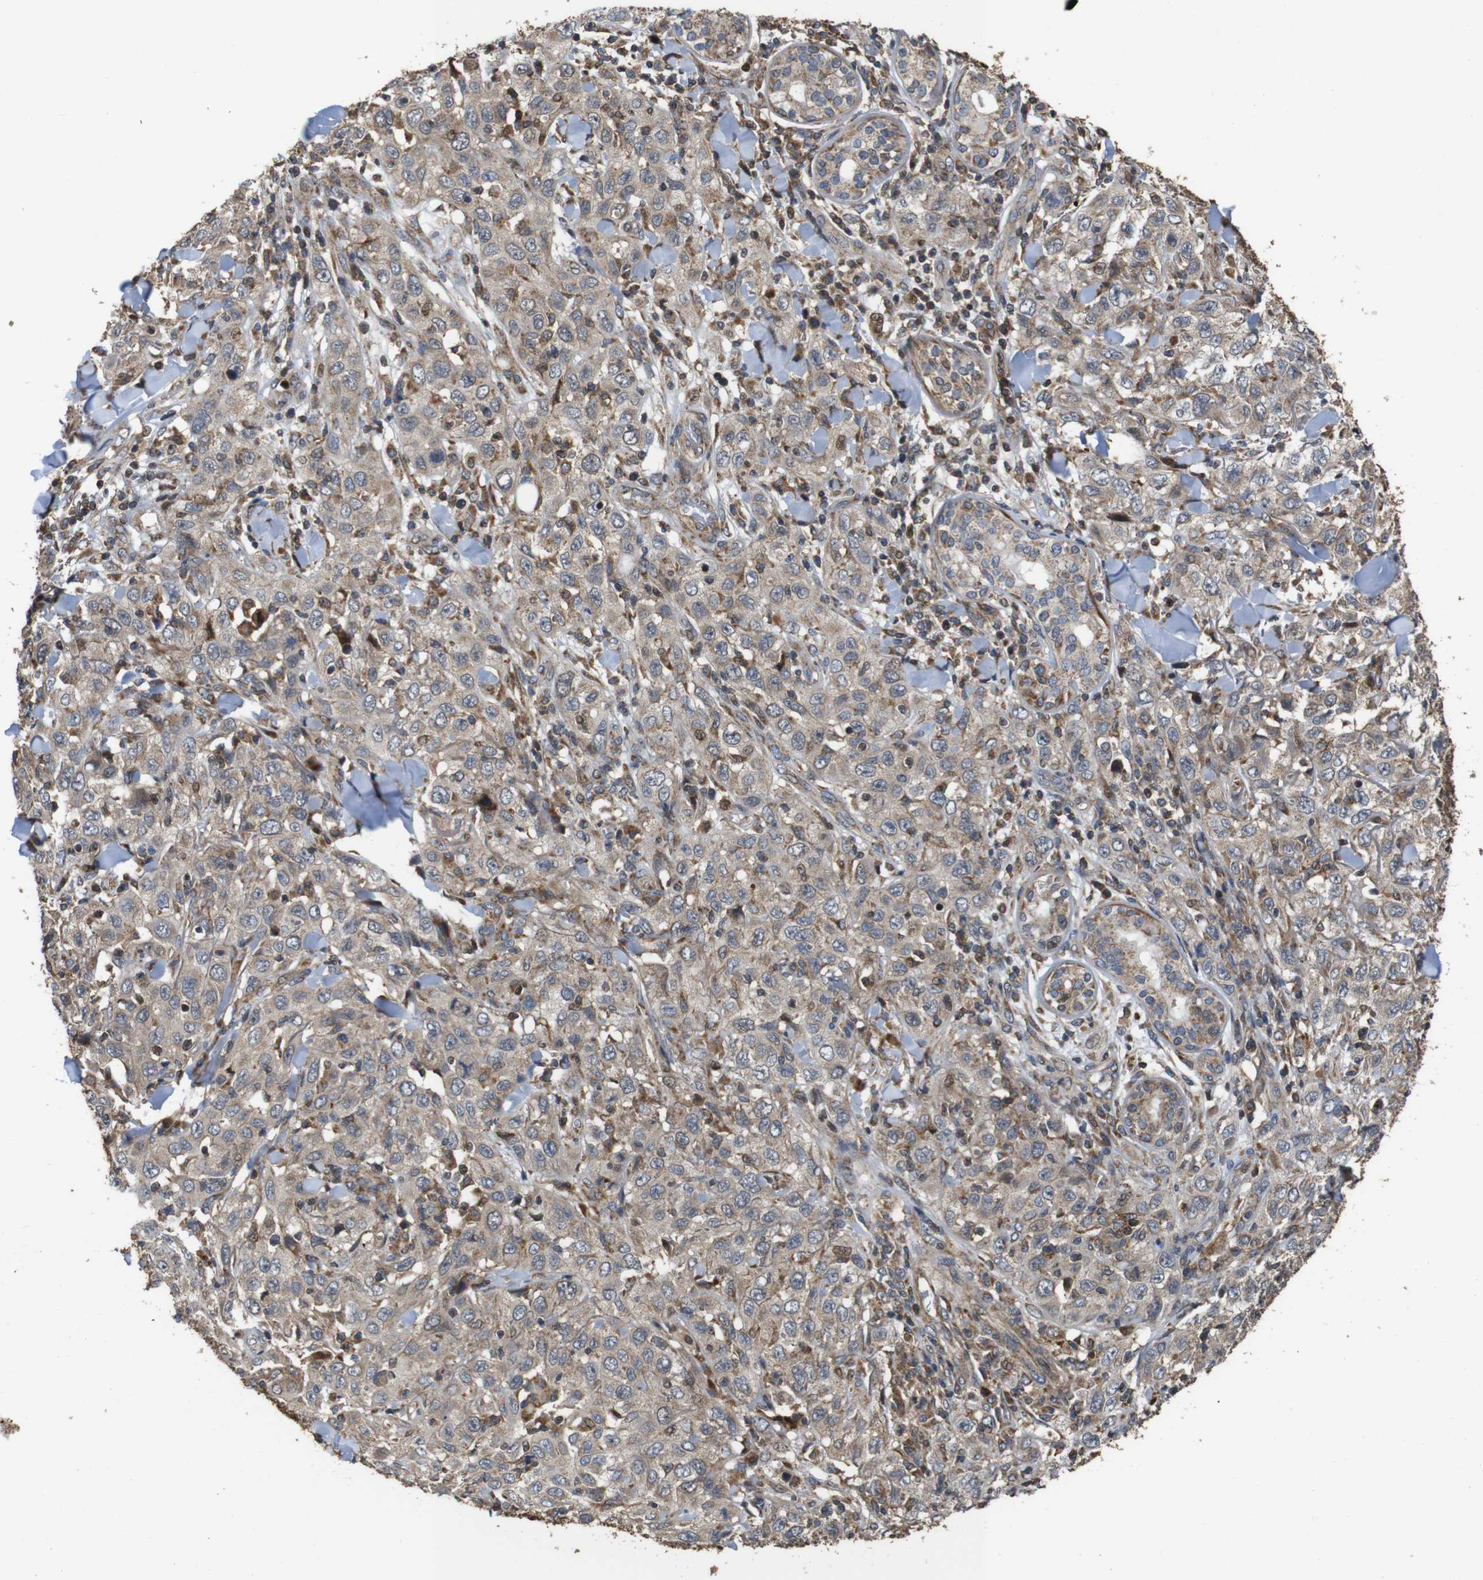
{"staining": {"intensity": "weak", "quantity": ">75%", "location": "cytoplasmic/membranous"}, "tissue": "skin cancer", "cell_type": "Tumor cells", "image_type": "cancer", "snomed": [{"axis": "morphology", "description": "Squamous cell carcinoma, NOS"}, {"axis": "topography", "description": "Skin"}], "caption": "Tumor cells demonstrate low levels of weak cytoplasmic/membranous positivity in approximately >75% of cells in human skin cancer (squamous cell carcinoma). Using DAB (3,3'-diaminobenzidine) (brown) and hematoxylin (blue) stains, captured at high magnification using brightfield microscopy.", "gene": "SNN", "patient": {"sex": "female", "age": 88}}